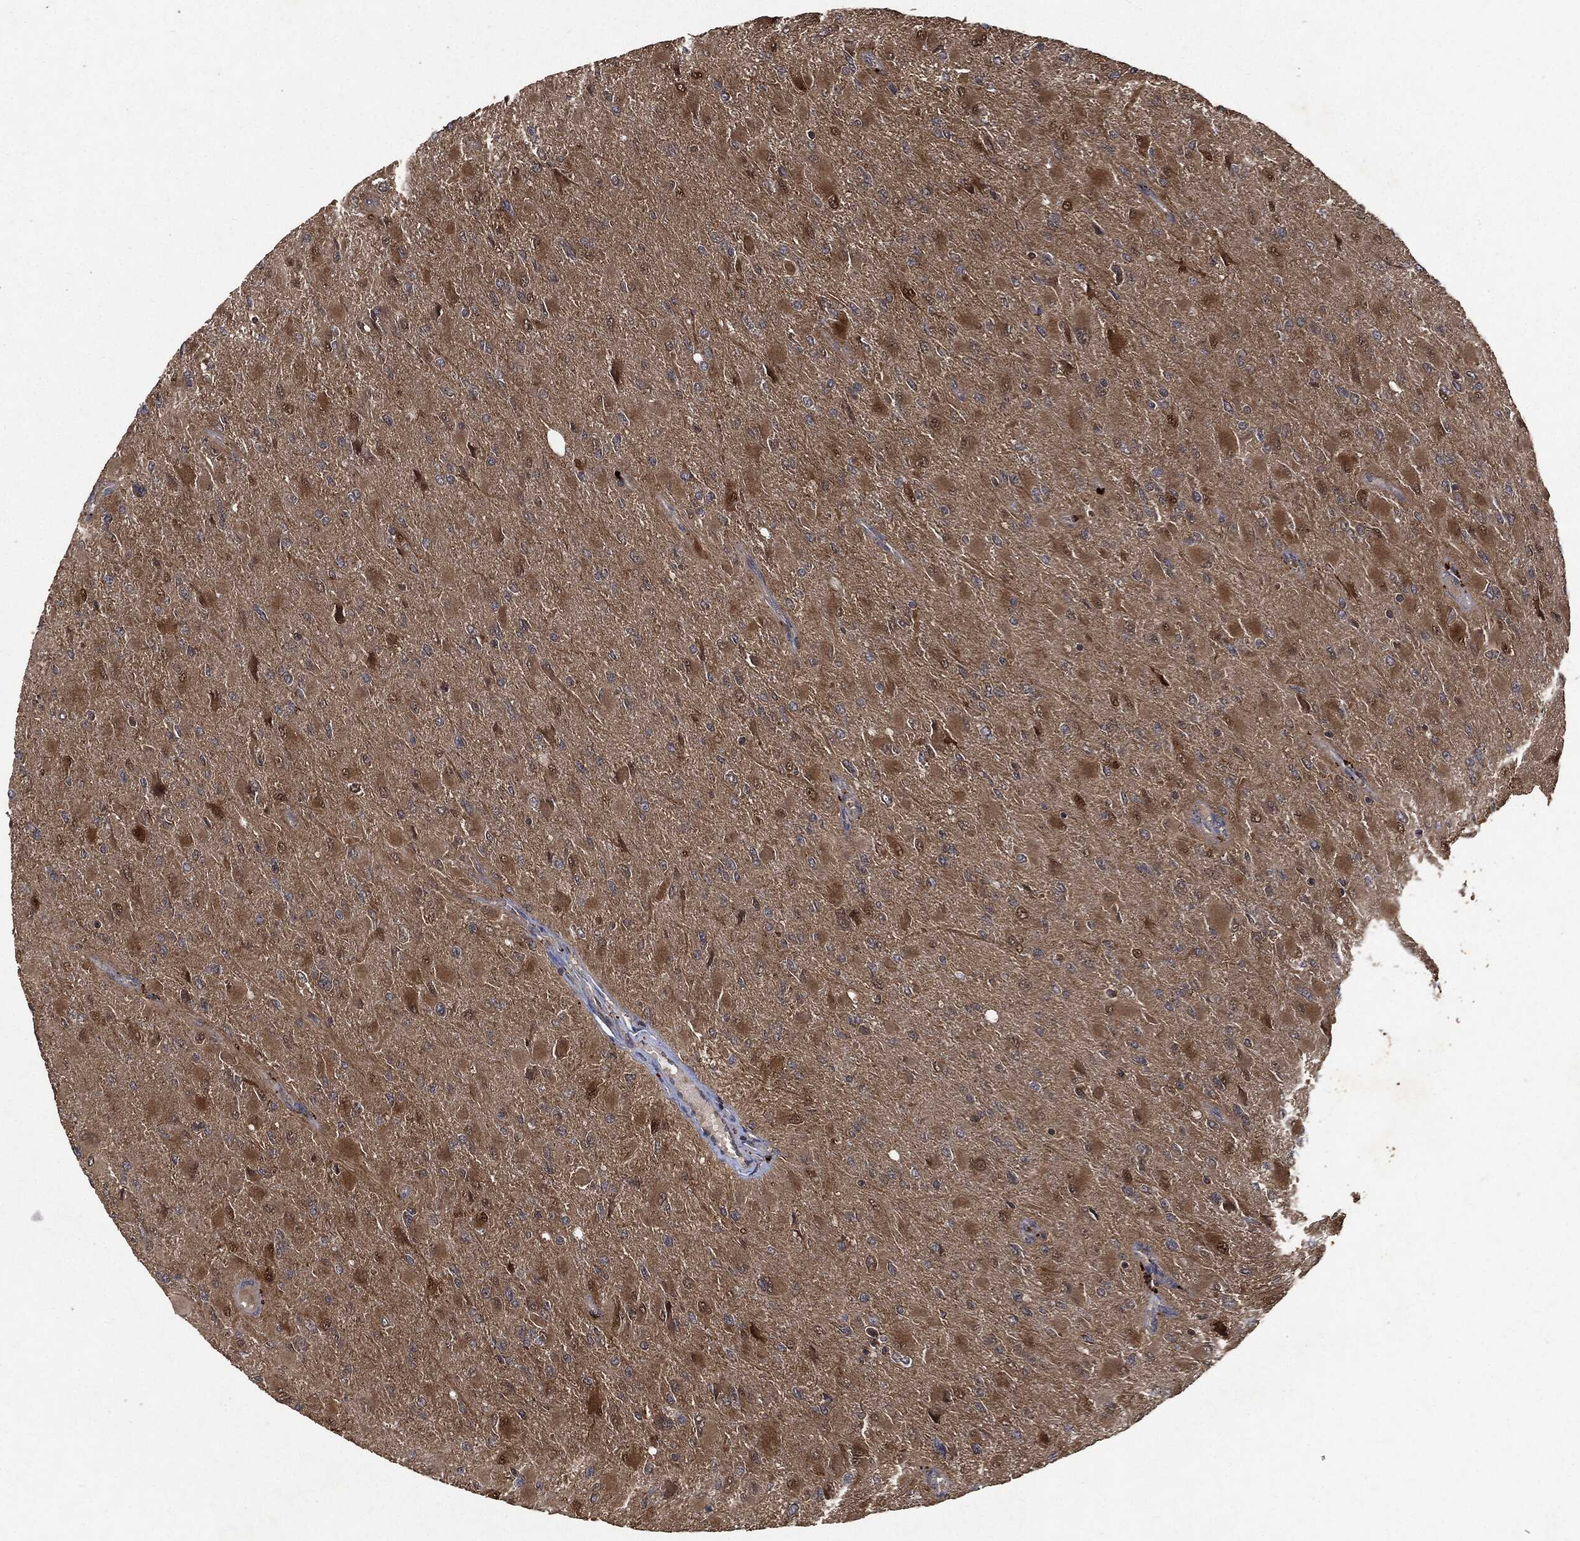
{"staining": {"intensity": "moderate", "quantity": "25%-75%", "location": "cytoplasmic/membranous"}, "tissue": "glioma", "cell_type": "Tumor cells", "image_type": "cancer", "snomed": [{"axis": "morphology", "description": "Glioma, malignant, High grade"}, {"axis": "topography", "description": "Cerebral cortex"}], "caption": "A brown stain labels moderate cytoplasmic/membranous expression of a protein in human glioma tumor cells. Using DAB (brown) and hematoxylin (blue) stains, captured at high magnification using brightfield microscopy.", "gene": "BRAF", "patient": {"sex": "female", "age": 36}}